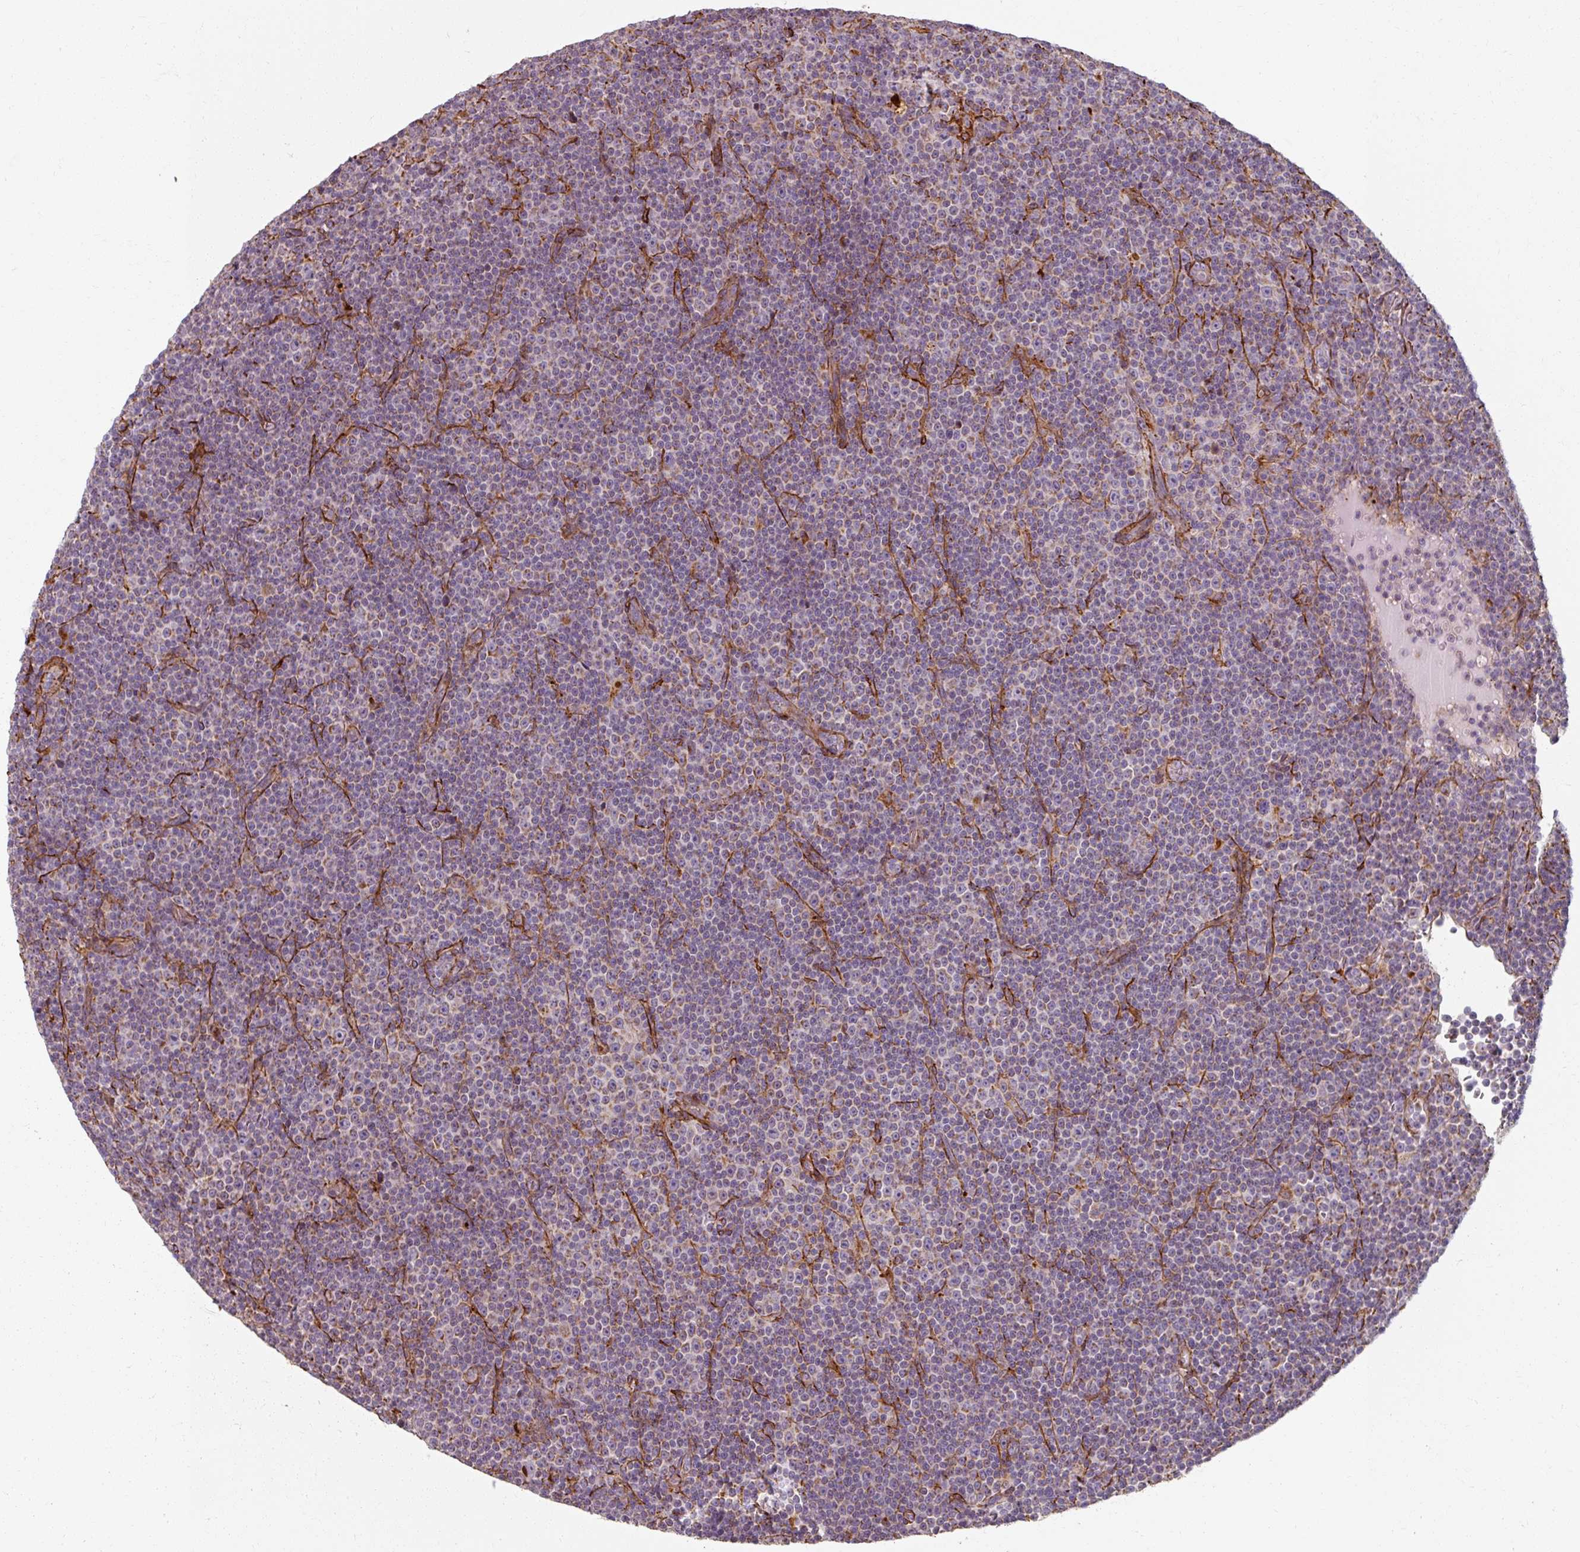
{"staining": {"intensity": "negative", "quantity": "none", "location": "none"}, "tissue": "lymphoma", "cell_type": "Tumor cells", "image_type": "cancer", "snomed": [{"axis": "morphology", "description": "Malignant lymphoma, non-Hodgkin's type, Low grade"}, {"axis": "topography", "description": "Lymph node"}], "caption": "This is an immunohistochemistry (IHC) photomicrograph of human malignant lymphoma, non-Hodgkin's type (low-grade). There is no expression in tumor cells.", "gene": "MRPS5", "patient": {"sex": "female", "age": 67}}